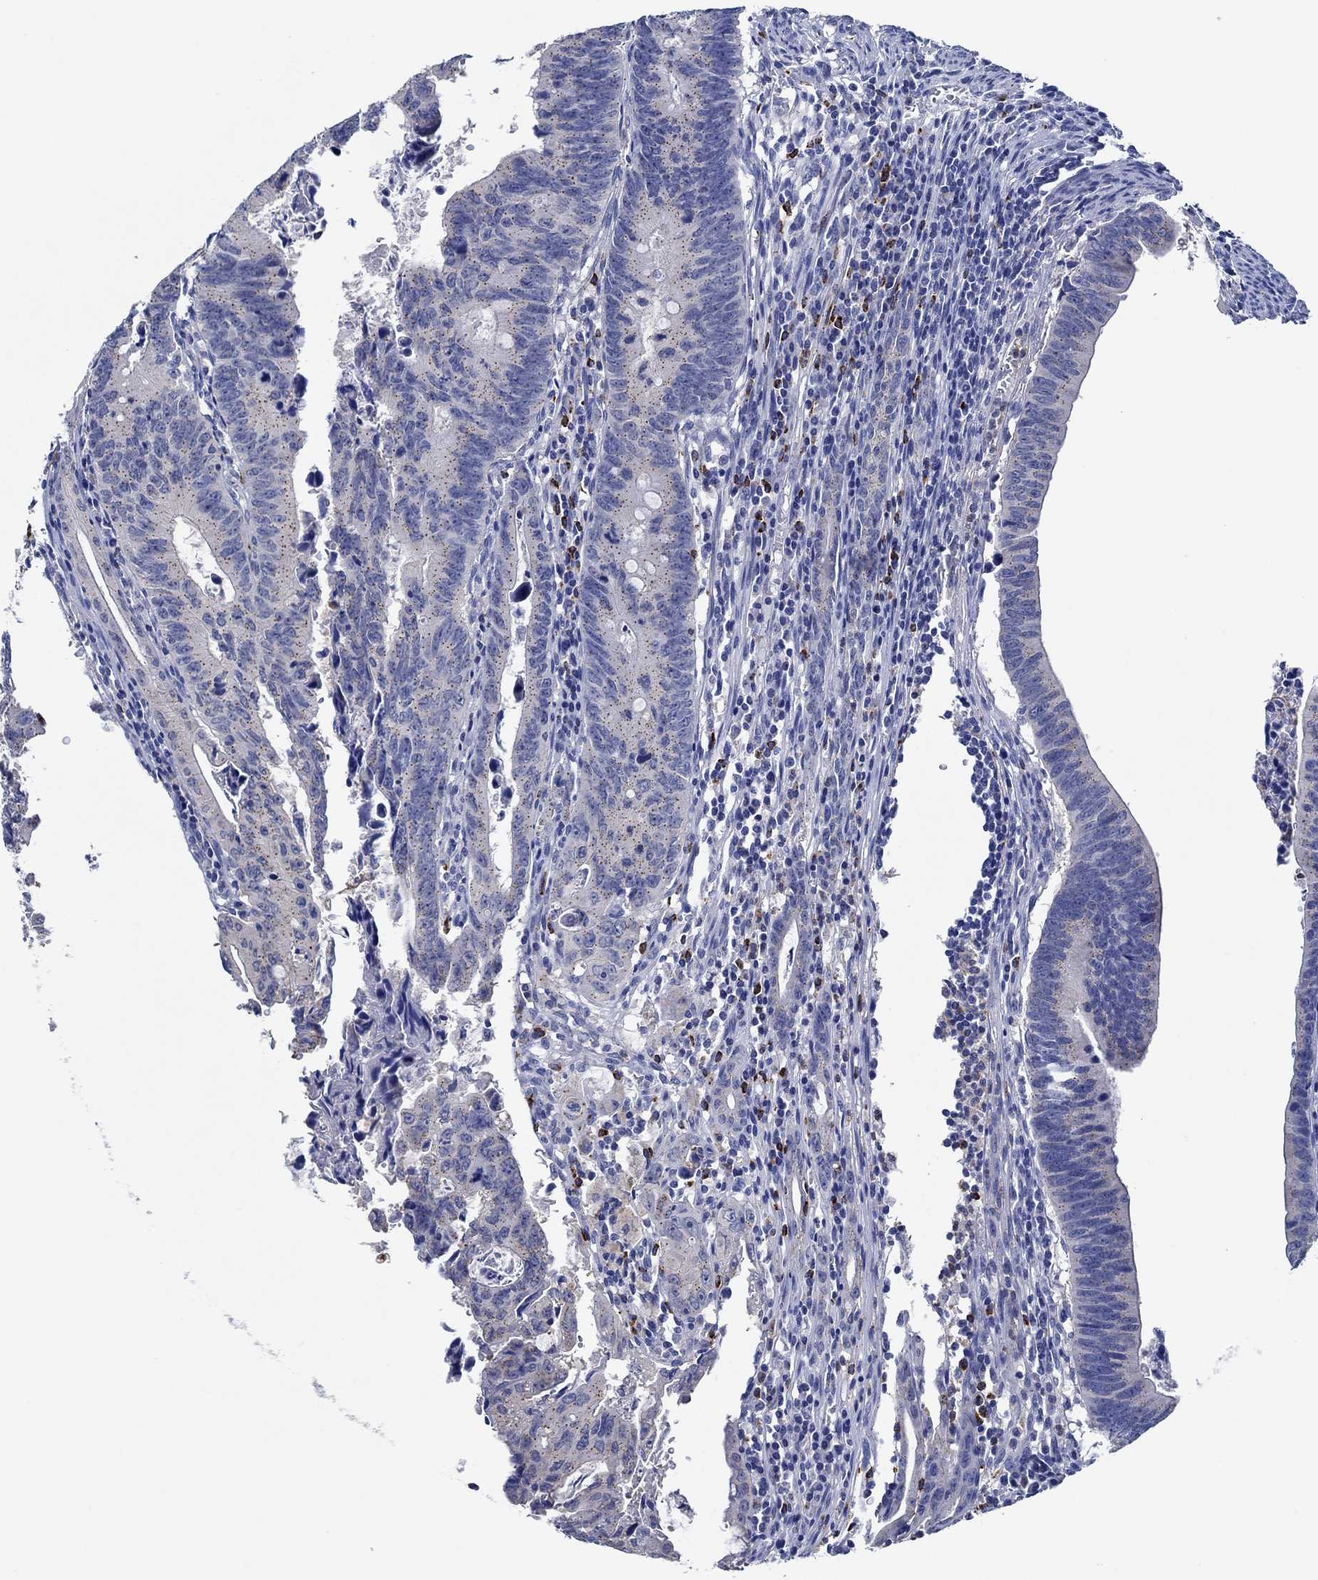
{"staining": {"intensity": "negative", "quantity": "none", "location": "none"}, "tissue": "colorectal cancer", "cell_type": "Tumor cells", "image_type": "cancer", "snomed": [{"axis": "morphology", "description": "Adenocarcinoma, NOS"}, {"axis": "topography", "description": "Colon"}], "caption": "Immunohistochemical staining of colorectal cancer (adenocarcinoma) shows no significant staining in tumor cells. The staining was performed using DAB (3,3'-diaminobenzidine) to visualize the protein expression in brown, while the nuclei were stained in blue with hematoxylin (Magnification: 20x).", "gene": "CPM", "patient": {"sex": "female", "age": 87}}